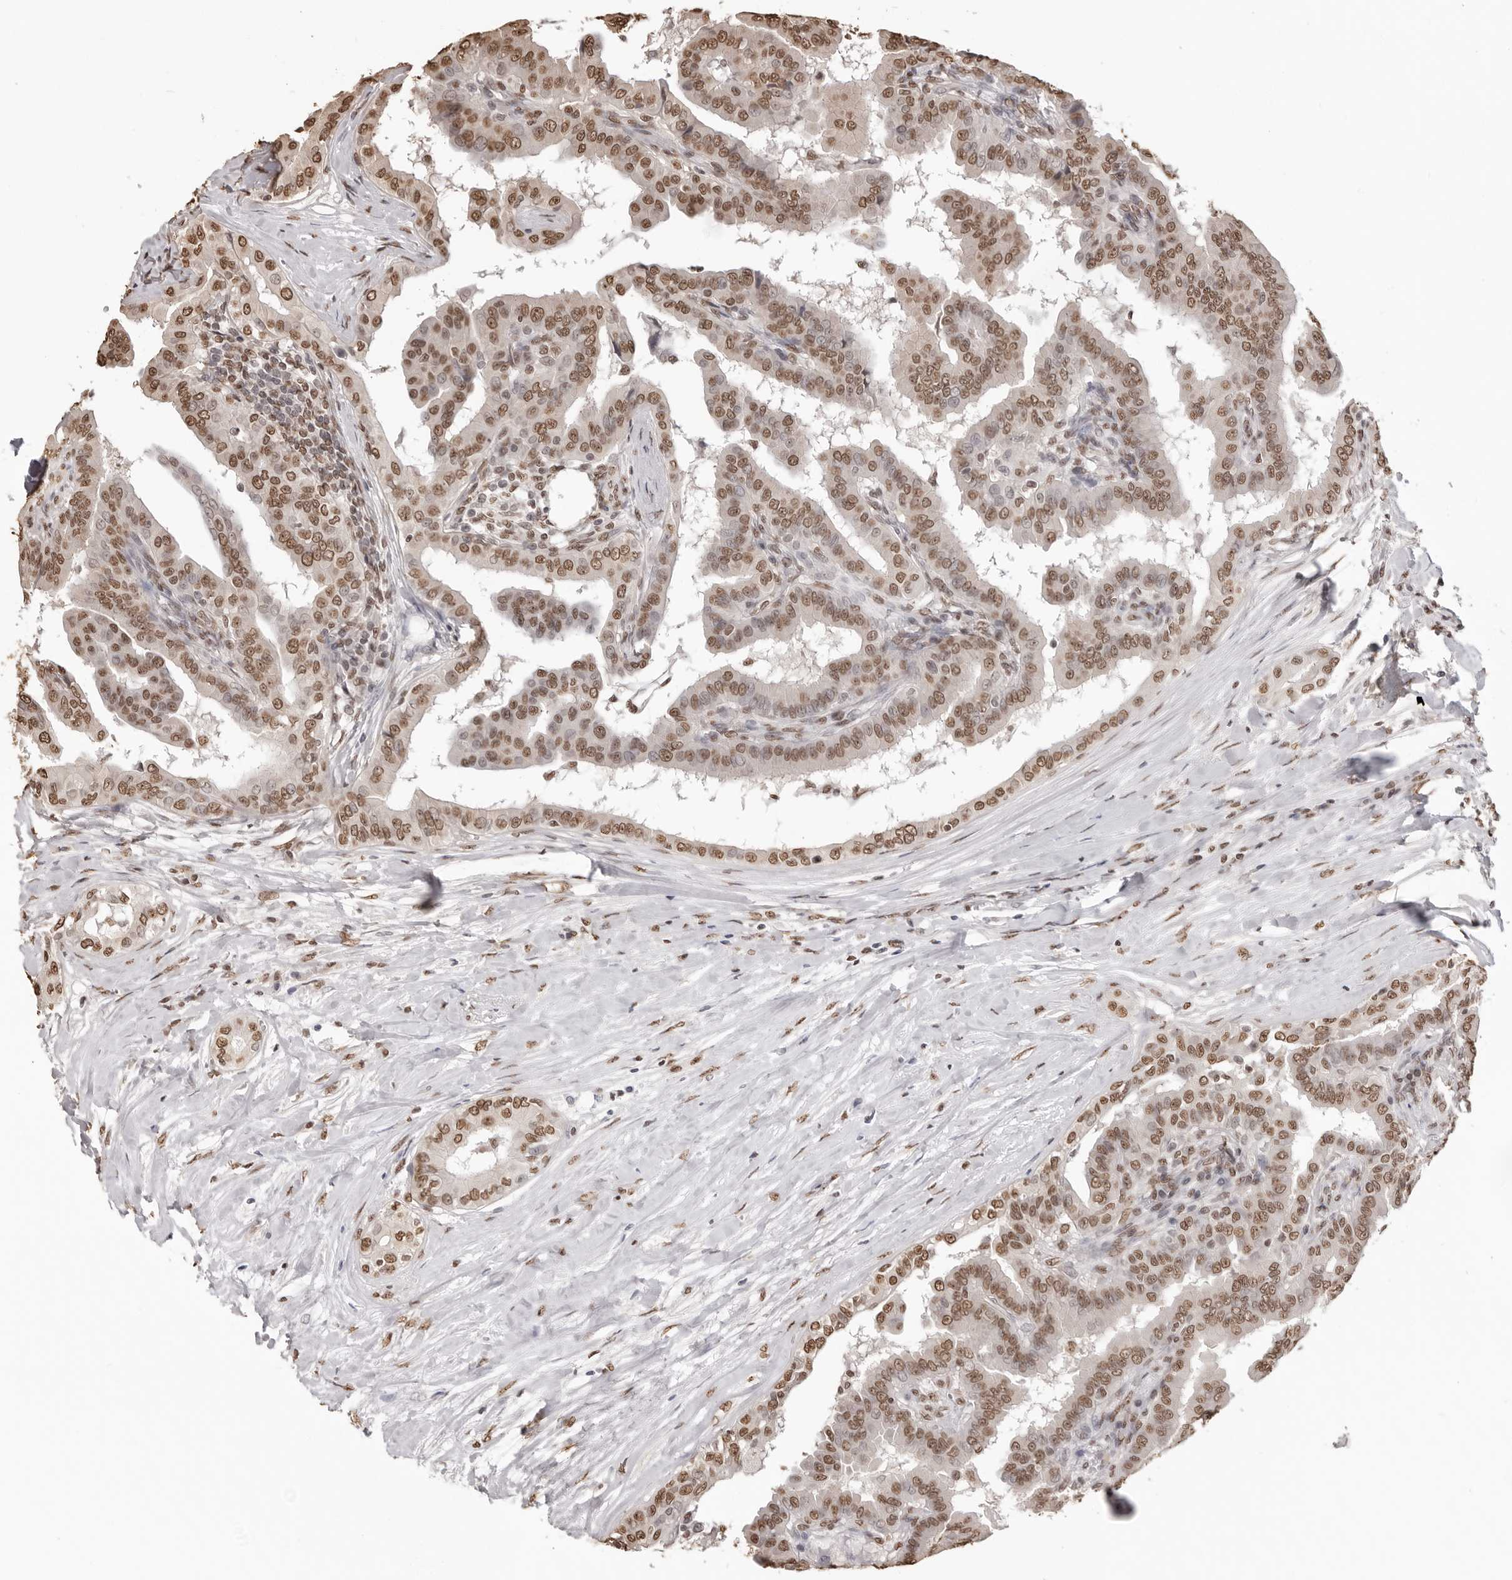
{"staining": {"intensity": "moderate", "quantity": ">75%", "location": "nuclear"}, "tissue": "thyroid cancer", "cell_type": "Tumor cells", "image_type": "cancer", "snomed": [{"axis": "morphology", "description": "Papillary adenocarcinoma, NOS"}, {"axis": "topography", "description": "Thyroid gland"}], "caption": "The photomicrograph demonstrates immunohistochemical staining of papillary adenocarcinoma (thyroid). There is moderate nuclear positivity is seen in approximately >75% of tumor cells.", "gene": "OLIG3", "patient": {"sex": "male", "age": 33}}